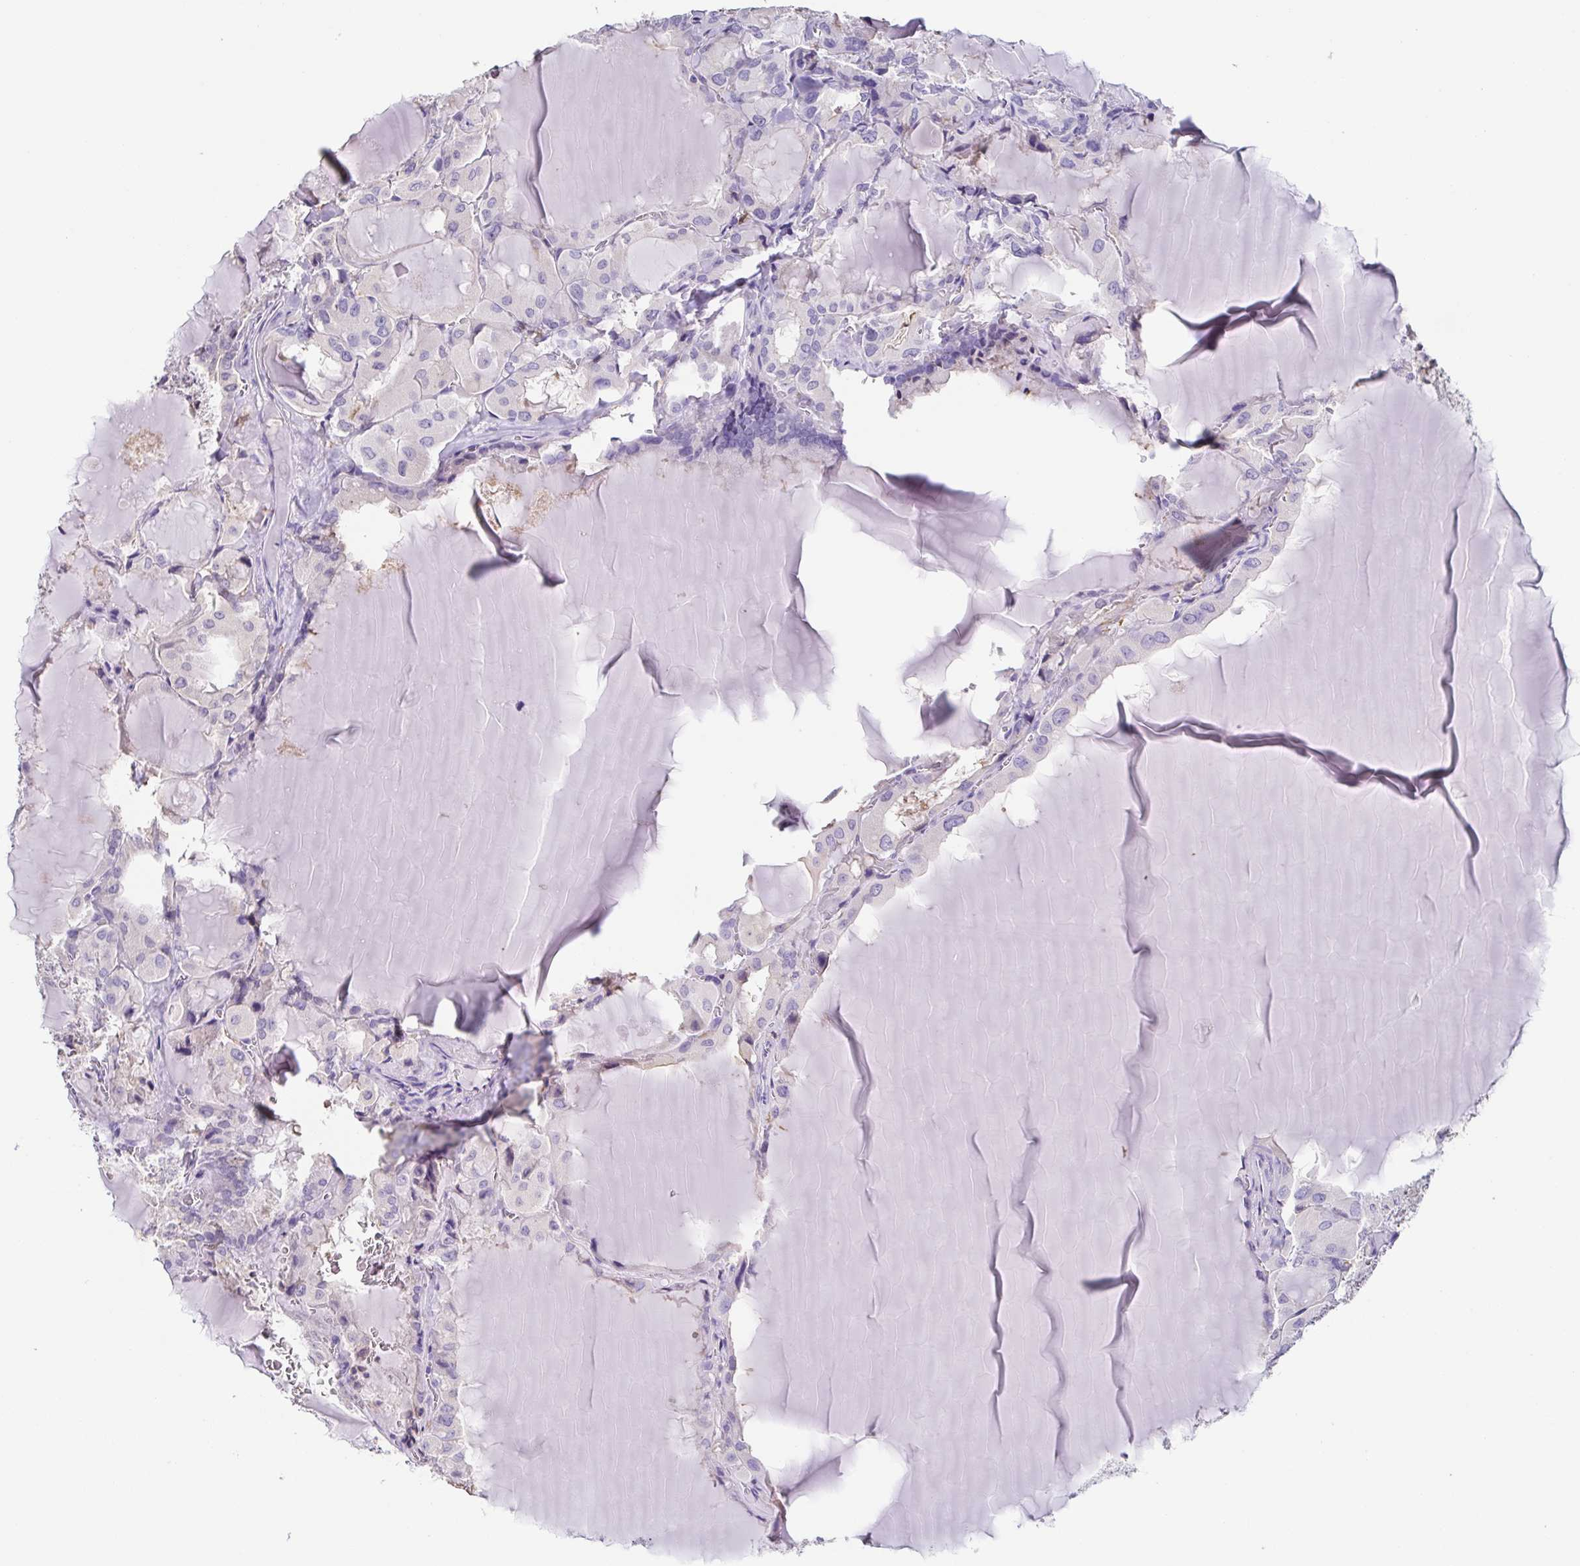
{"staining": {"intensity": "negative", "quantity": "none", "location": "none"}, "tissue": "thyroid cancer", "cell_type": "Tumor cells", "image_type": "cancer", "snomed": [{"axis": "morphology", "description": "Papillary adenocarcinoma, NOS"}, {"axis": "topography", "description": "Thyroid gland"}], "caption": "Immunohistochemical staining of thyroid cancer reveals no significant staining in tumor cells.", "gene": "ANXA10", "patient": {"sex": "male", "age": 87}}